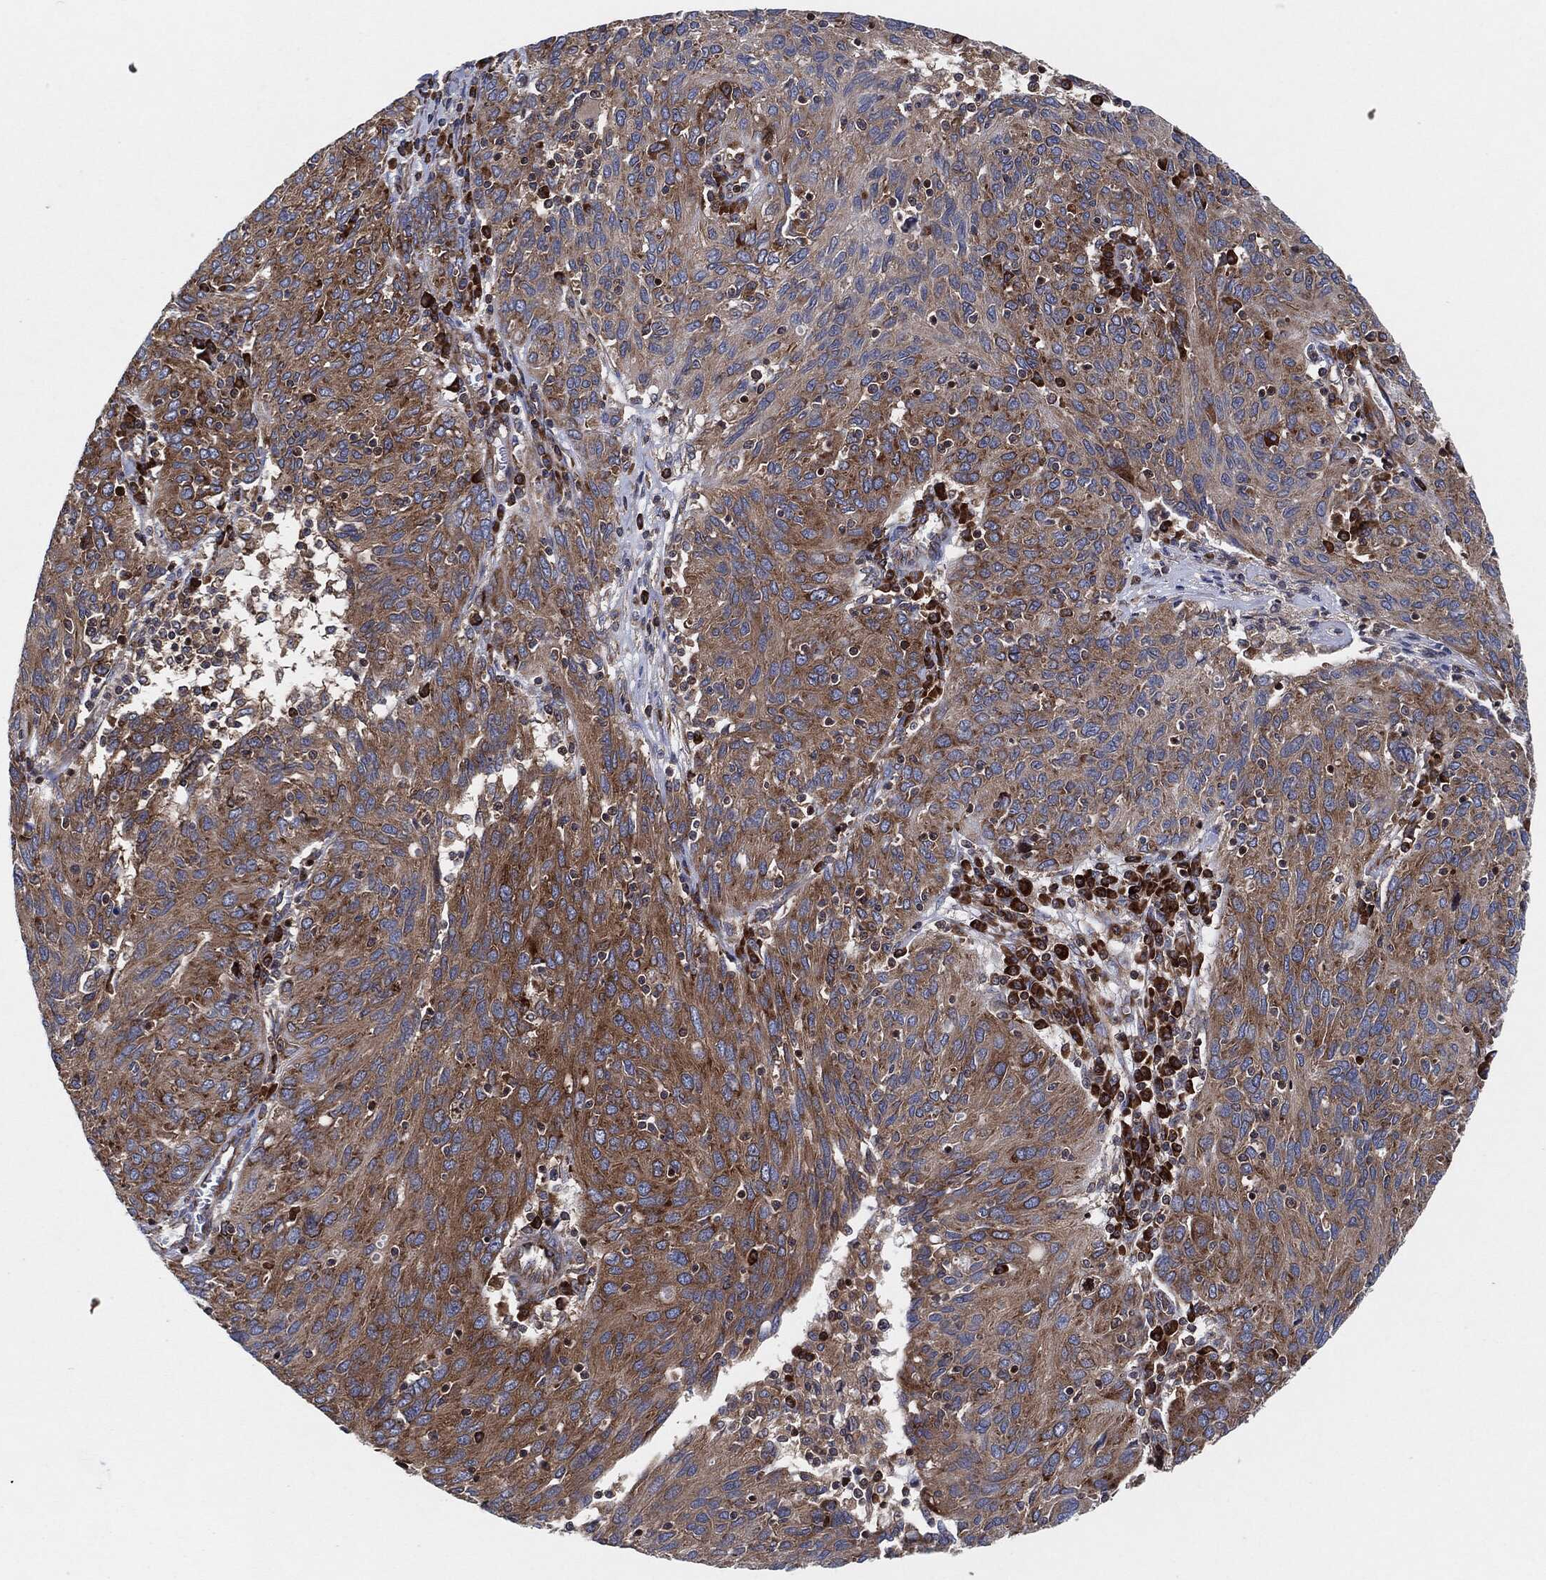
{"staining": {"intensity": "moderate", "quantity": ">75%", "location": "cytoplasmic/membranous"}, "tissue": "ovarian cancer", "cell_type": "Tumor cells", "image_type": "cancer", "snomed": [{"axis": "morphology", "description": "Carcinoma, endometroid"}, {"axis": "topography", "description": "Ovary"}], "caption": "Immunohistochemical staining of ovarian cancer reveals medium levels of moderate cytoplasmic/membranous protein expression in approximately >75% of tumor cells. (DAB (3,3'-diaminobenzidine) IHC, brown staining for protein, blue staining for nuclei).", "gene": "EIF2S2", "patient": {"sex": "female", "age": 50}}